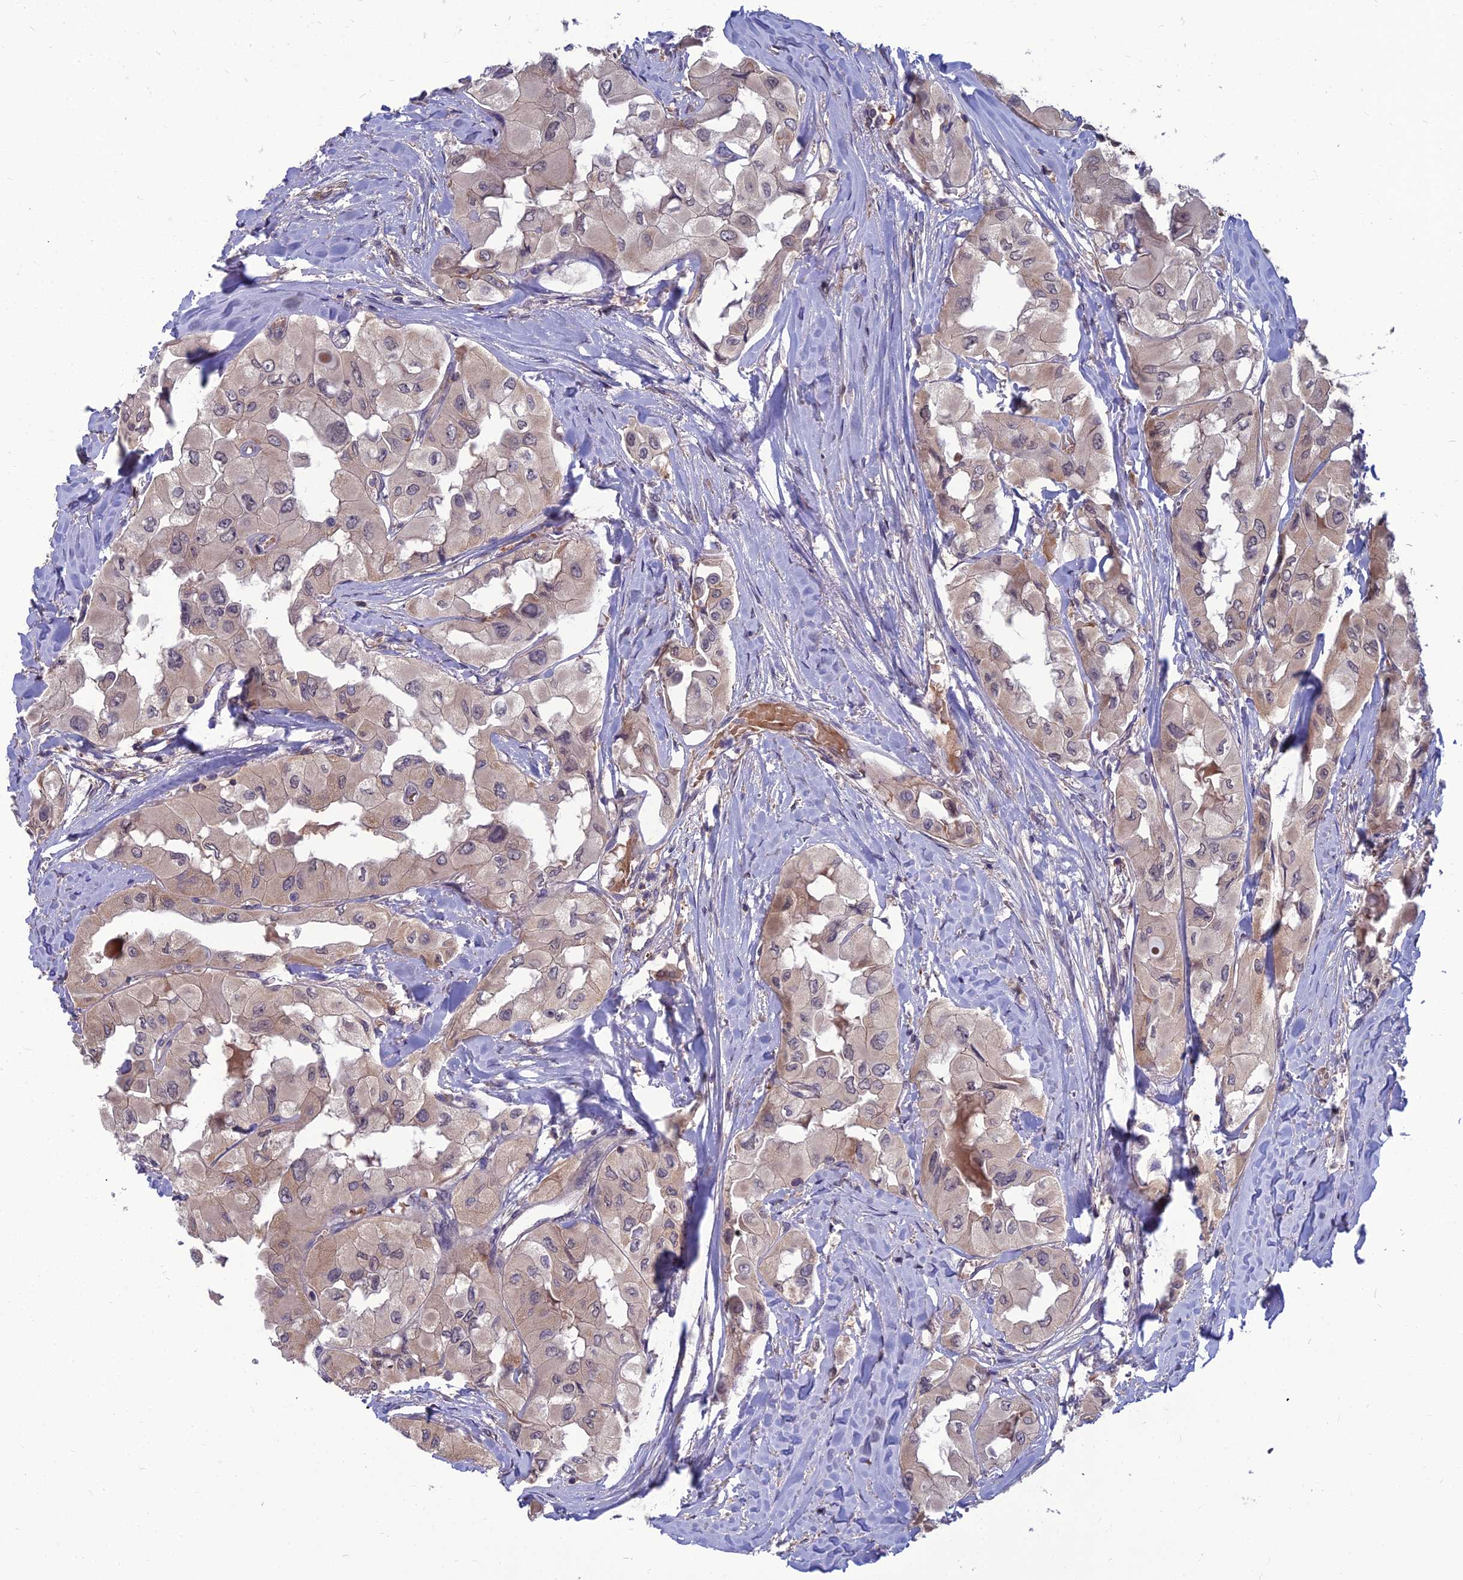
{"staining": {"intensity": "weak", "quantity": ">75%", "location": "cytoplasmic/membranous"}, "tissue": "thyroid cancer", "cell_type": "Tumor cells", "image_type": "cancer", "snomed": [{"axis": "morphology", "description": "Normal tissue, NOS"}, {"axis": "morphology", "description": "Papillary adenocarcinoma, NOS"}, {"axis": "topography", "description": "Thyroid gland"}], "caption": "Weak cytoplasmic/membranous staining for a protein is seen in approximately >75% of tumor cells of thyroid papillary adenocarcinoma using immunohistochemistry.", "gene": "OPA3", "patient": {"sex": "female", "age": 59}}